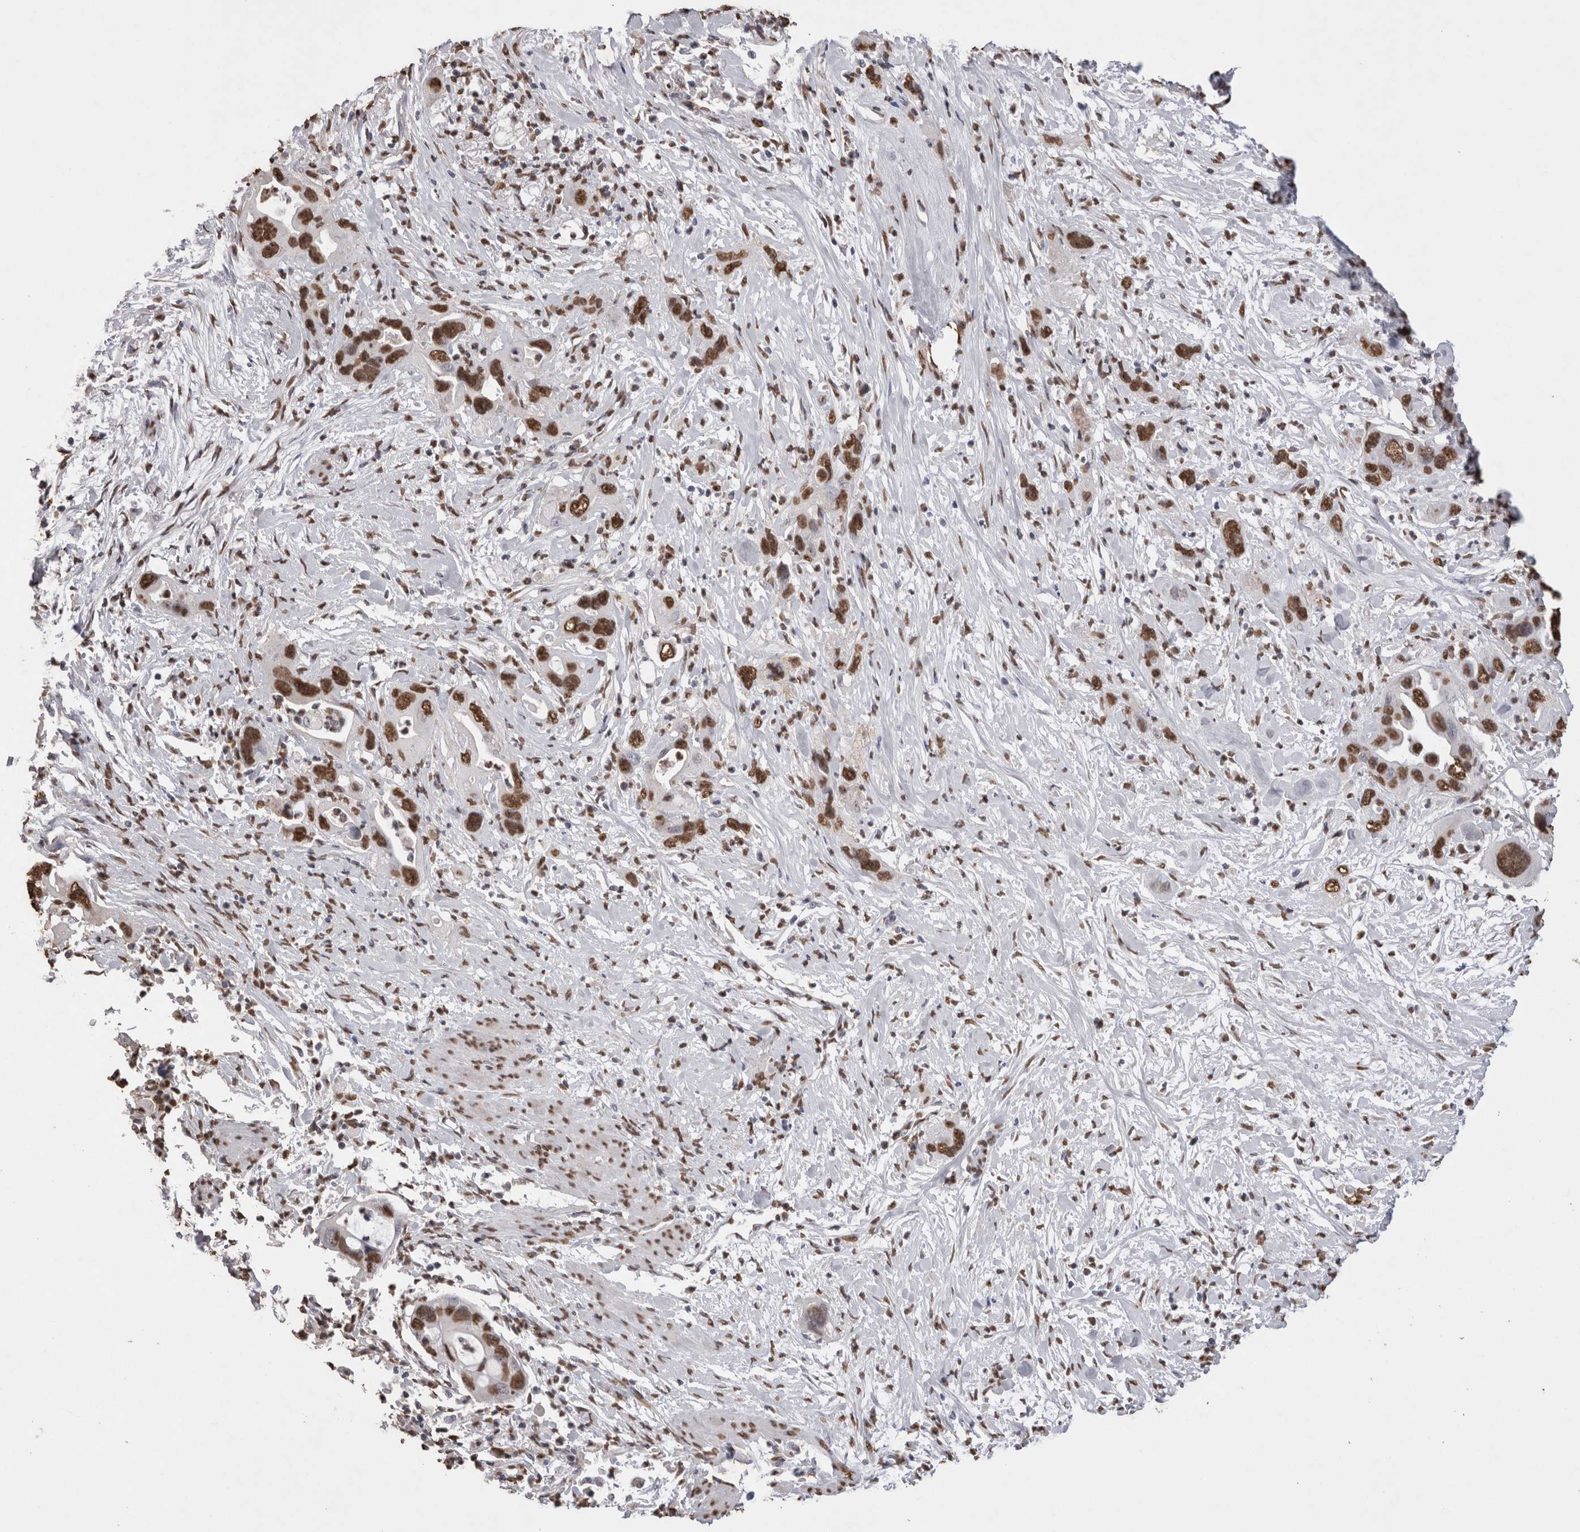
{"staining": {"intensity": "strong", "quantity": ">75%", "location": "nuclear"}, "tissue": "pancreatic cancer", "cell_type": "Tumor cells", "image_type": "cancer", "snomed": [{"axis": "morphology", "description": "Adenocarcinoma, NOS"}, {"axis": "topography", "description": "Pancreas"}], "caption": "Human pancreatic cancer (adenocarcinoma) stained with a protein marker reveals strong staining in tumor cells.", "gene": "NTHL1", "patient": {"sex": "female", "age": 70}}